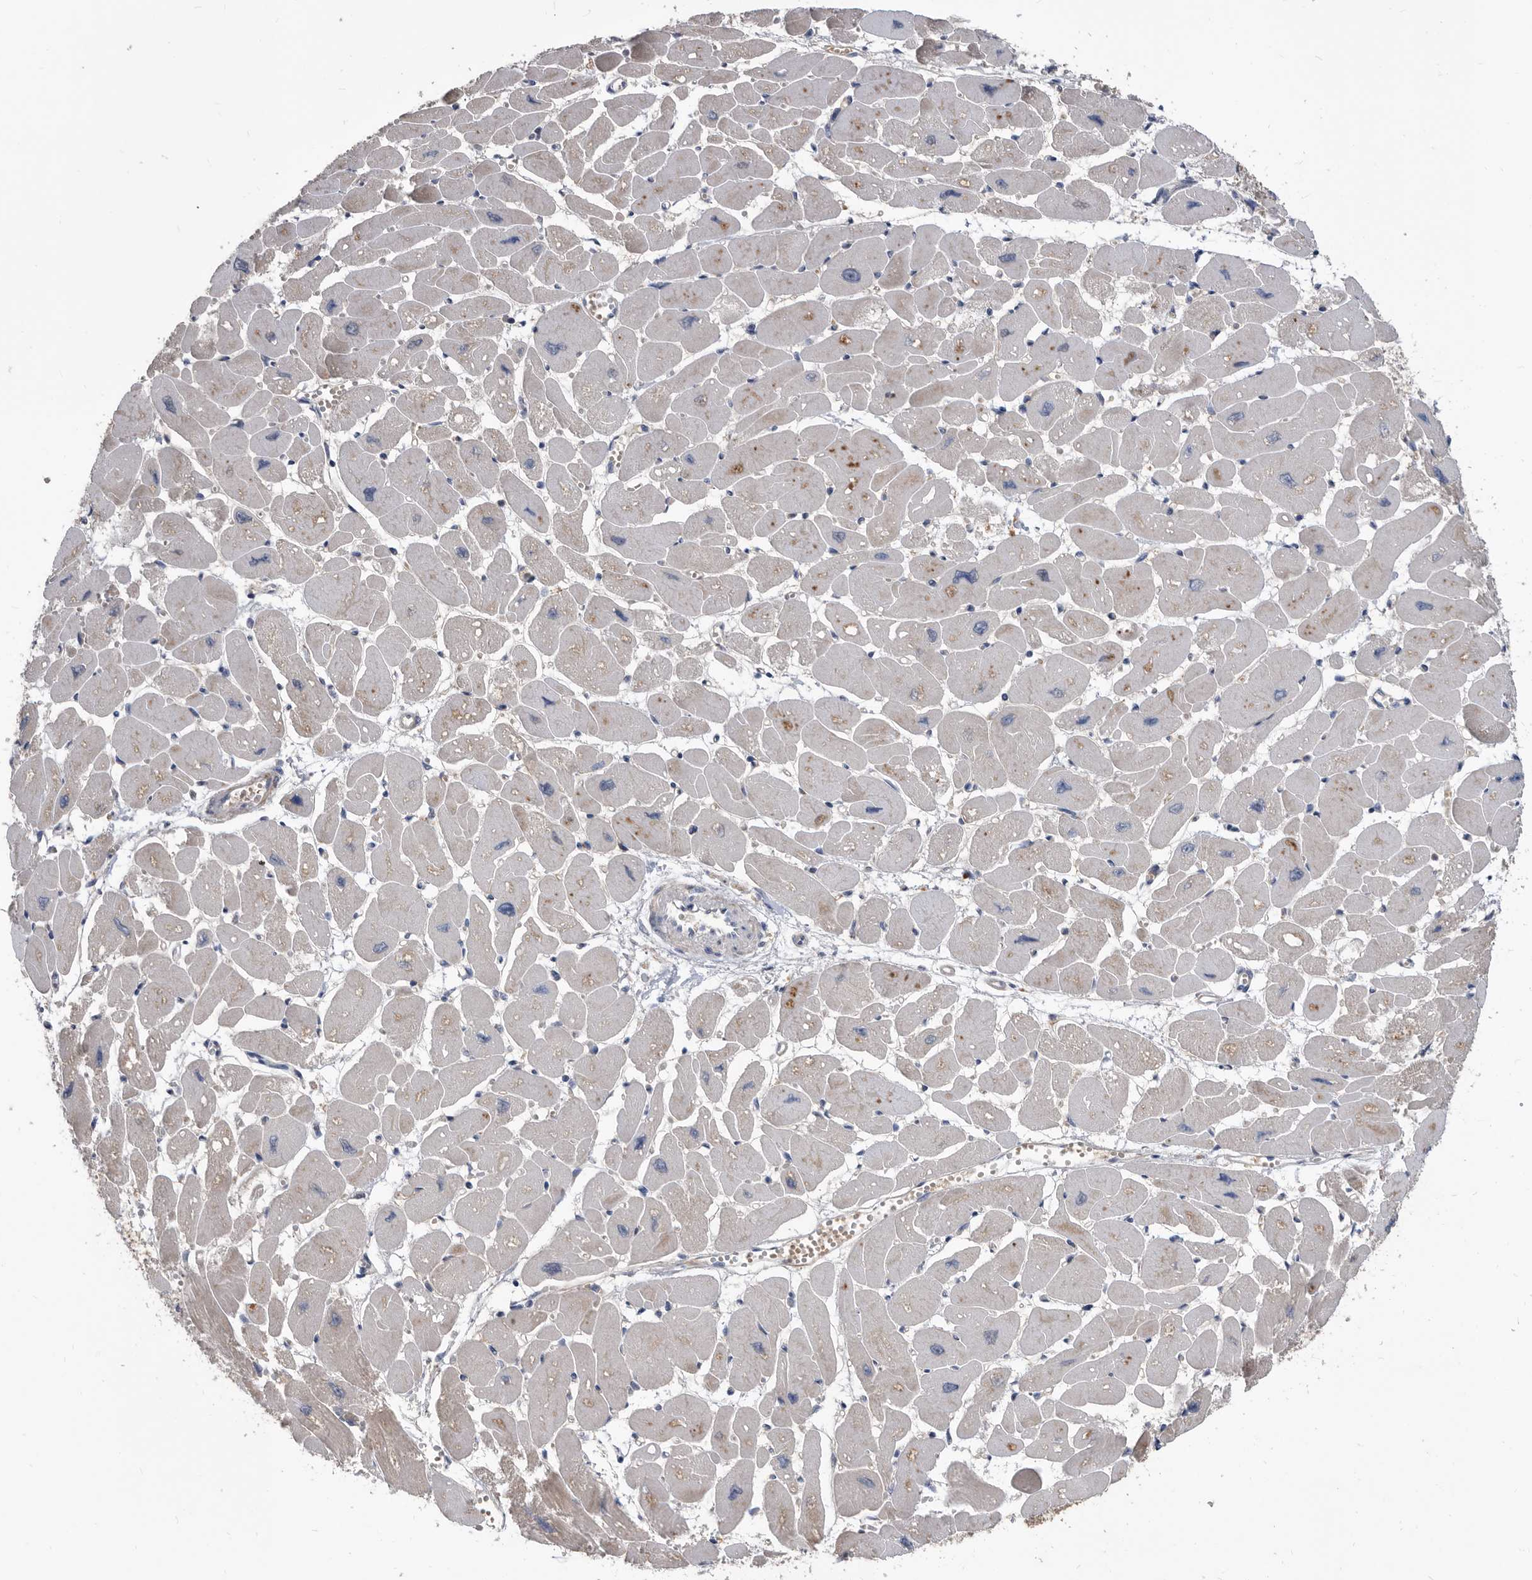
{"staining": {"intensity": "moderate", "quantity": "25%-75%", "location": "cytoplasmic/membranous"}, "tissue": "heart muscle", "cell_type": "Cardiomyocytes", "image_type": "normal", "snomed": [{"axis": "morphology", "description": "Normal tissue, NOS"}, {"axis": "topography", "description": "Heart"}], "caption": "DAB immunohistochemical staining of benign heart muscle displays moderate cytoplasmic/membranous protein expression in approximately 25%-75% of cardiomyocytes.", "gene": "APEH", "patient": {"sex": "female", "age": 54}}